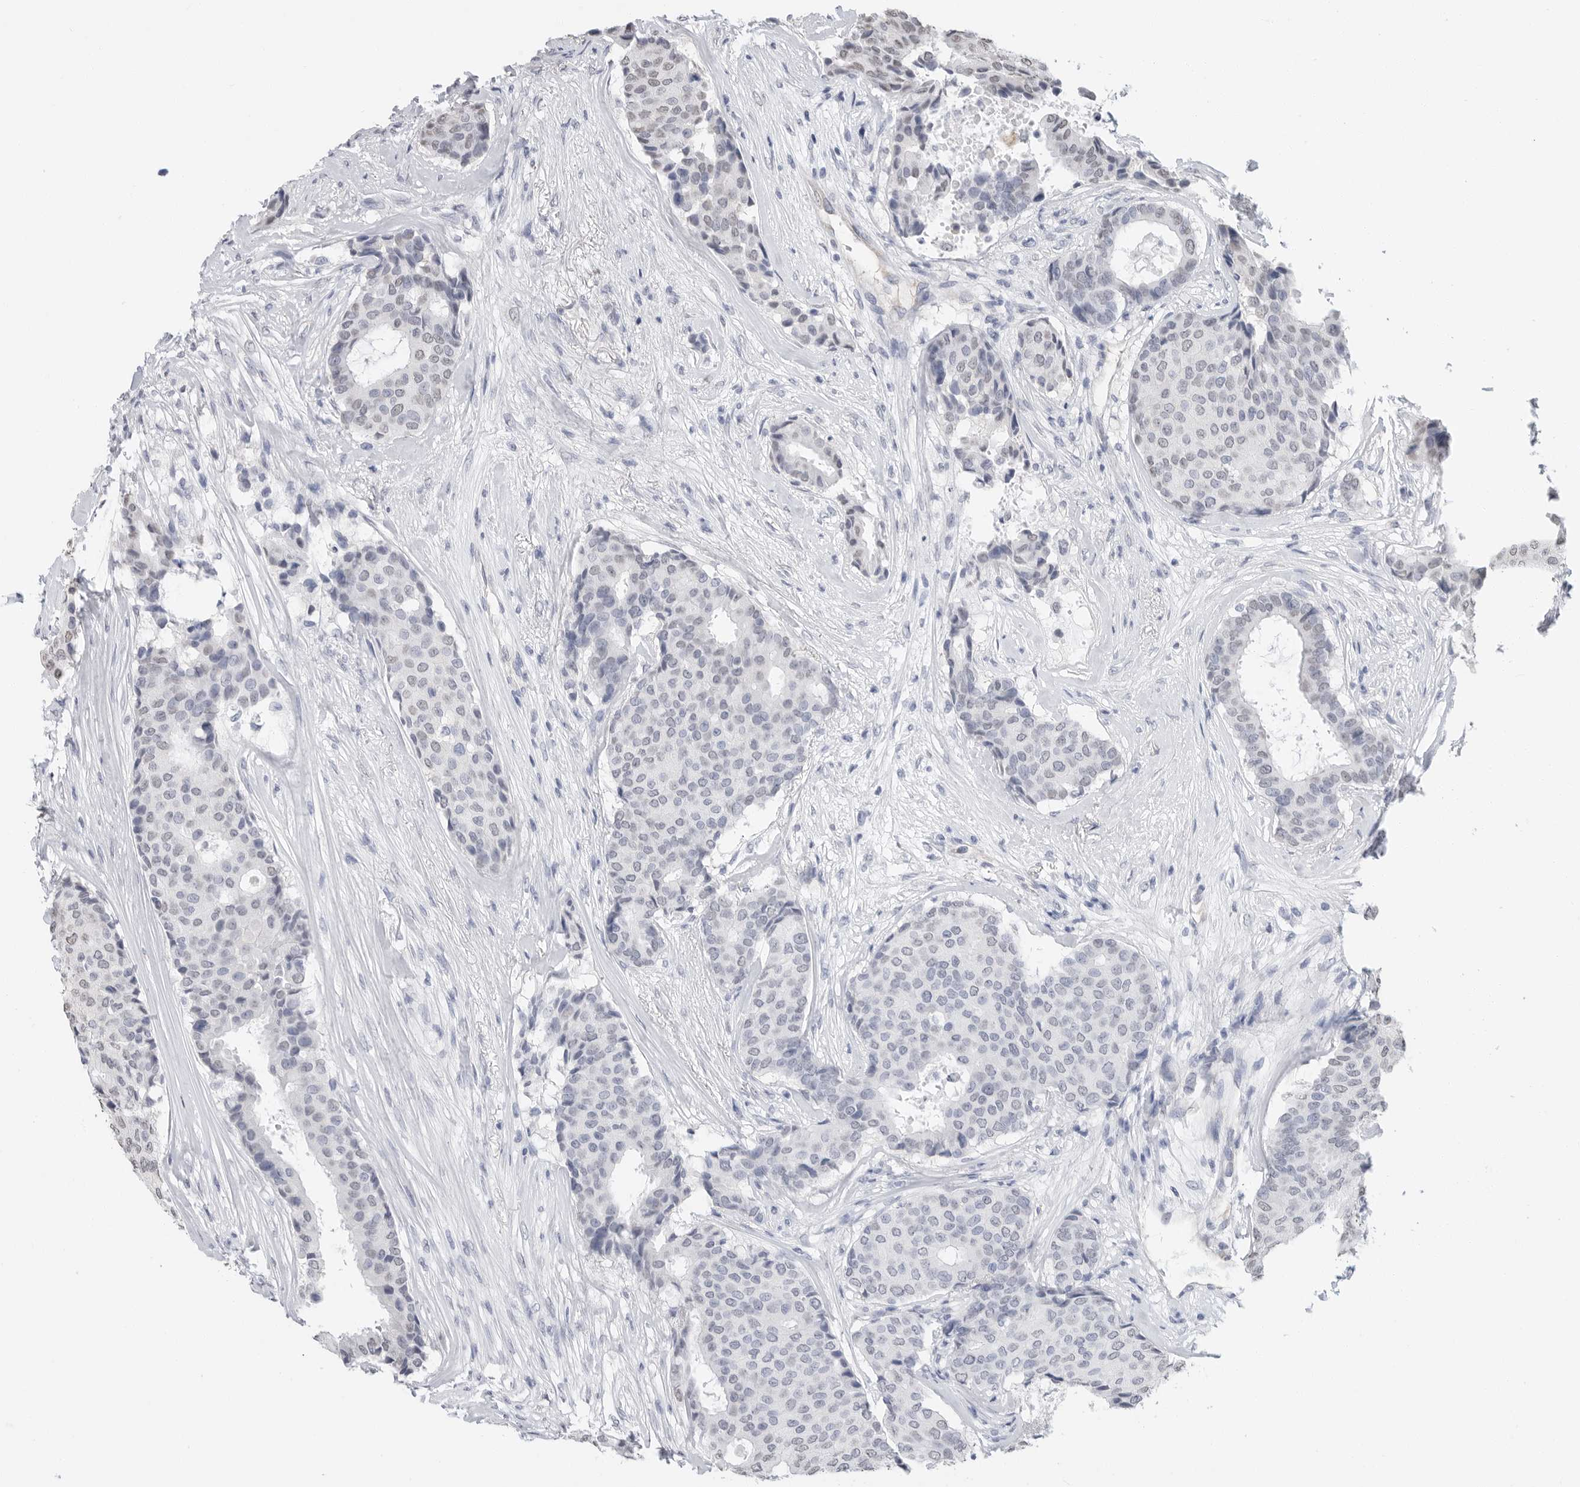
{"staining": {"intensity": "negative", "quantity": "none", "location": "none"}, "tissue": "breast cancer", "cell_type": "Tumor cells", "image_type": "cancer", "snomed": [{"axis": "morphology", "description": "Duct carcinoma"}, {"axis": "topography", "description": "Breast"}], "caption": "This is an immunohistochemistry (IHC) micrograph of intraductal carcinoma (breast). There is no expression in tumor cells.", "gene": "ARHGEF10", "patient": {"sex": "female", "age": 75}}